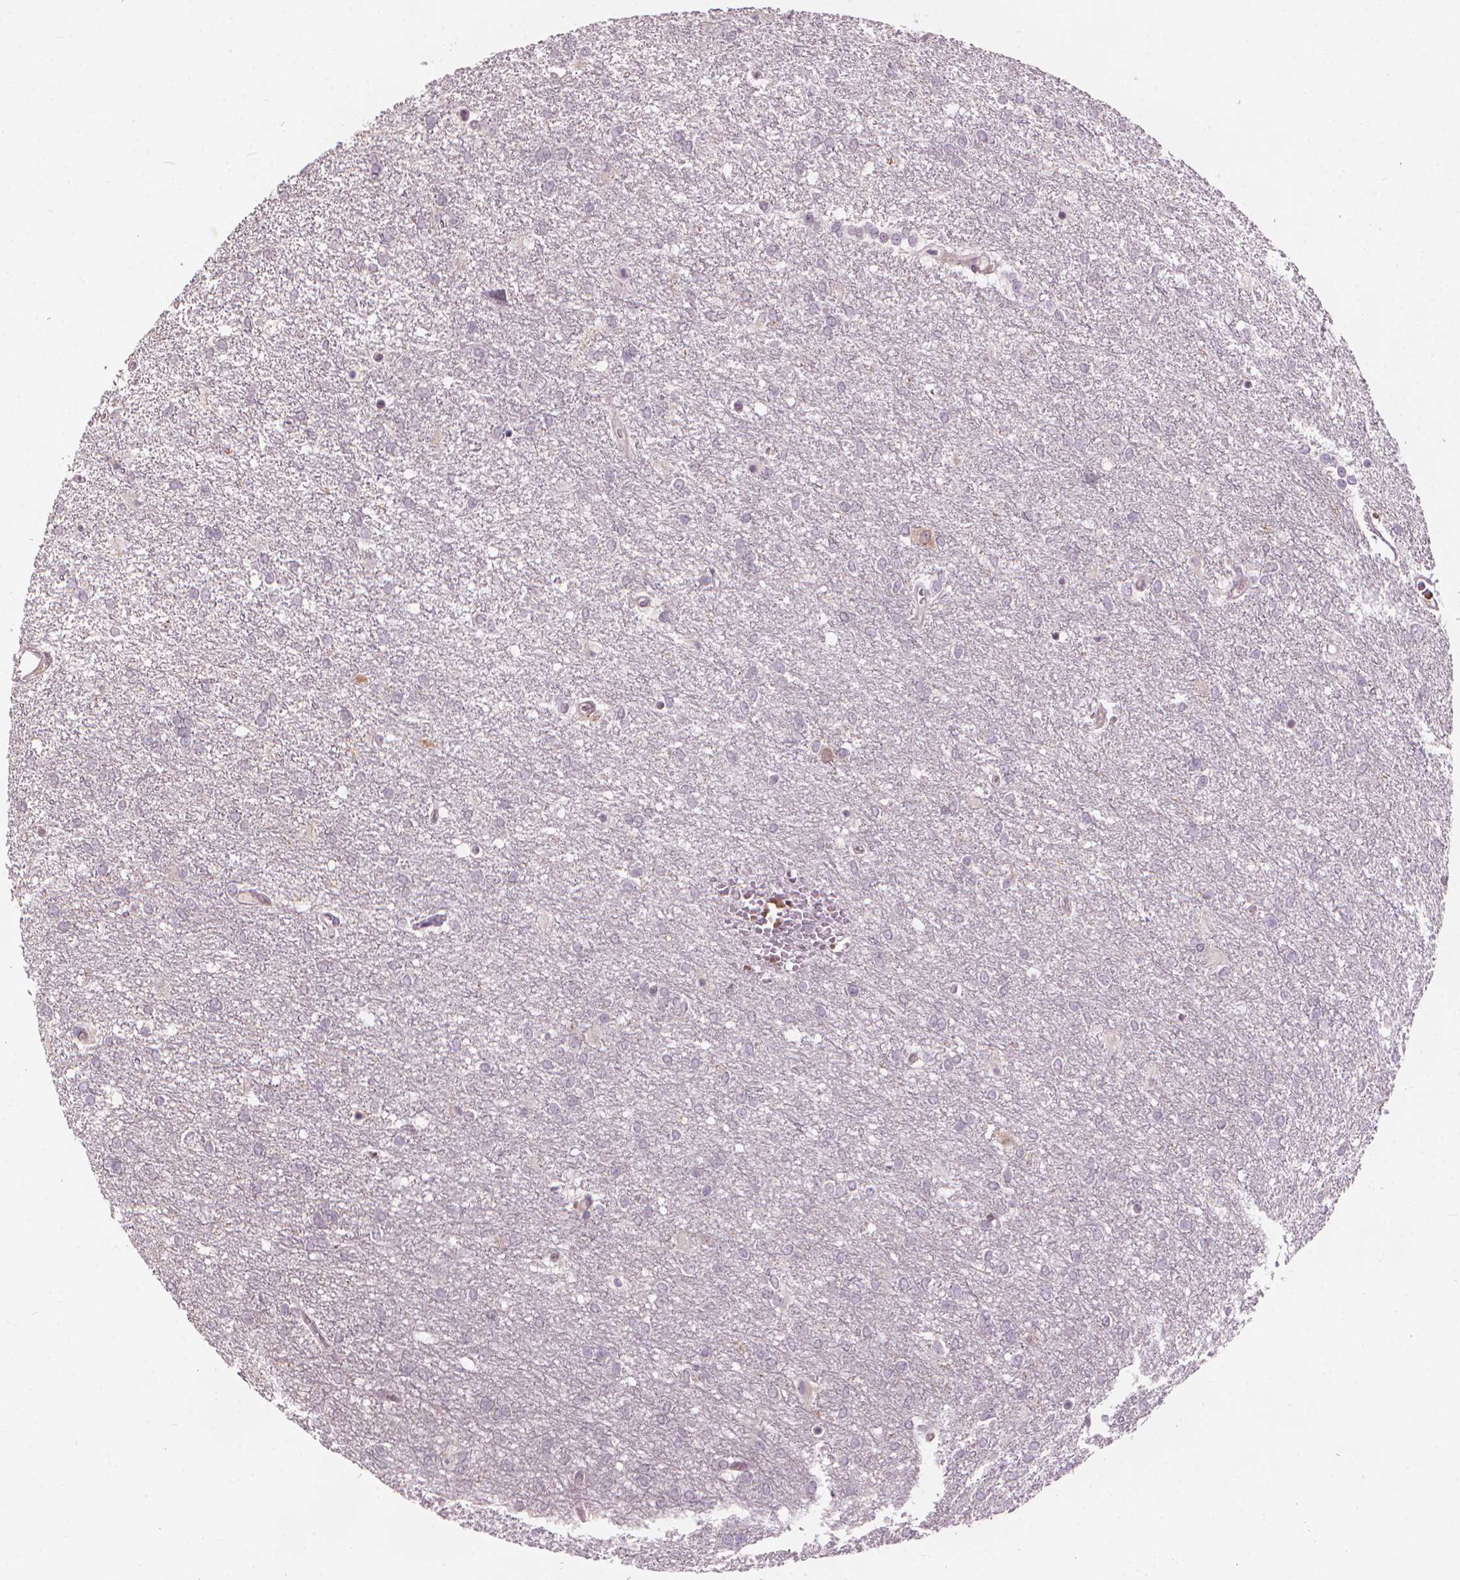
{"staining": {"intensity": "negative", "quantity": "none", "location": "none"}, "tissue": "glioma", "cell_type": "Tumor cells", "image_type": "cancer", "snomed": [{"axis": "morphology", "description": "Glioma, malignant, High grade"}, {"axis": "topography", "description": "Brain"}], "caption": "Protein analysis of malignant glioma (high-grade) shows no significant positivity in tumor cells.", "gene": "IFFO1", "patient": {"sex": "female", "age": 61}}